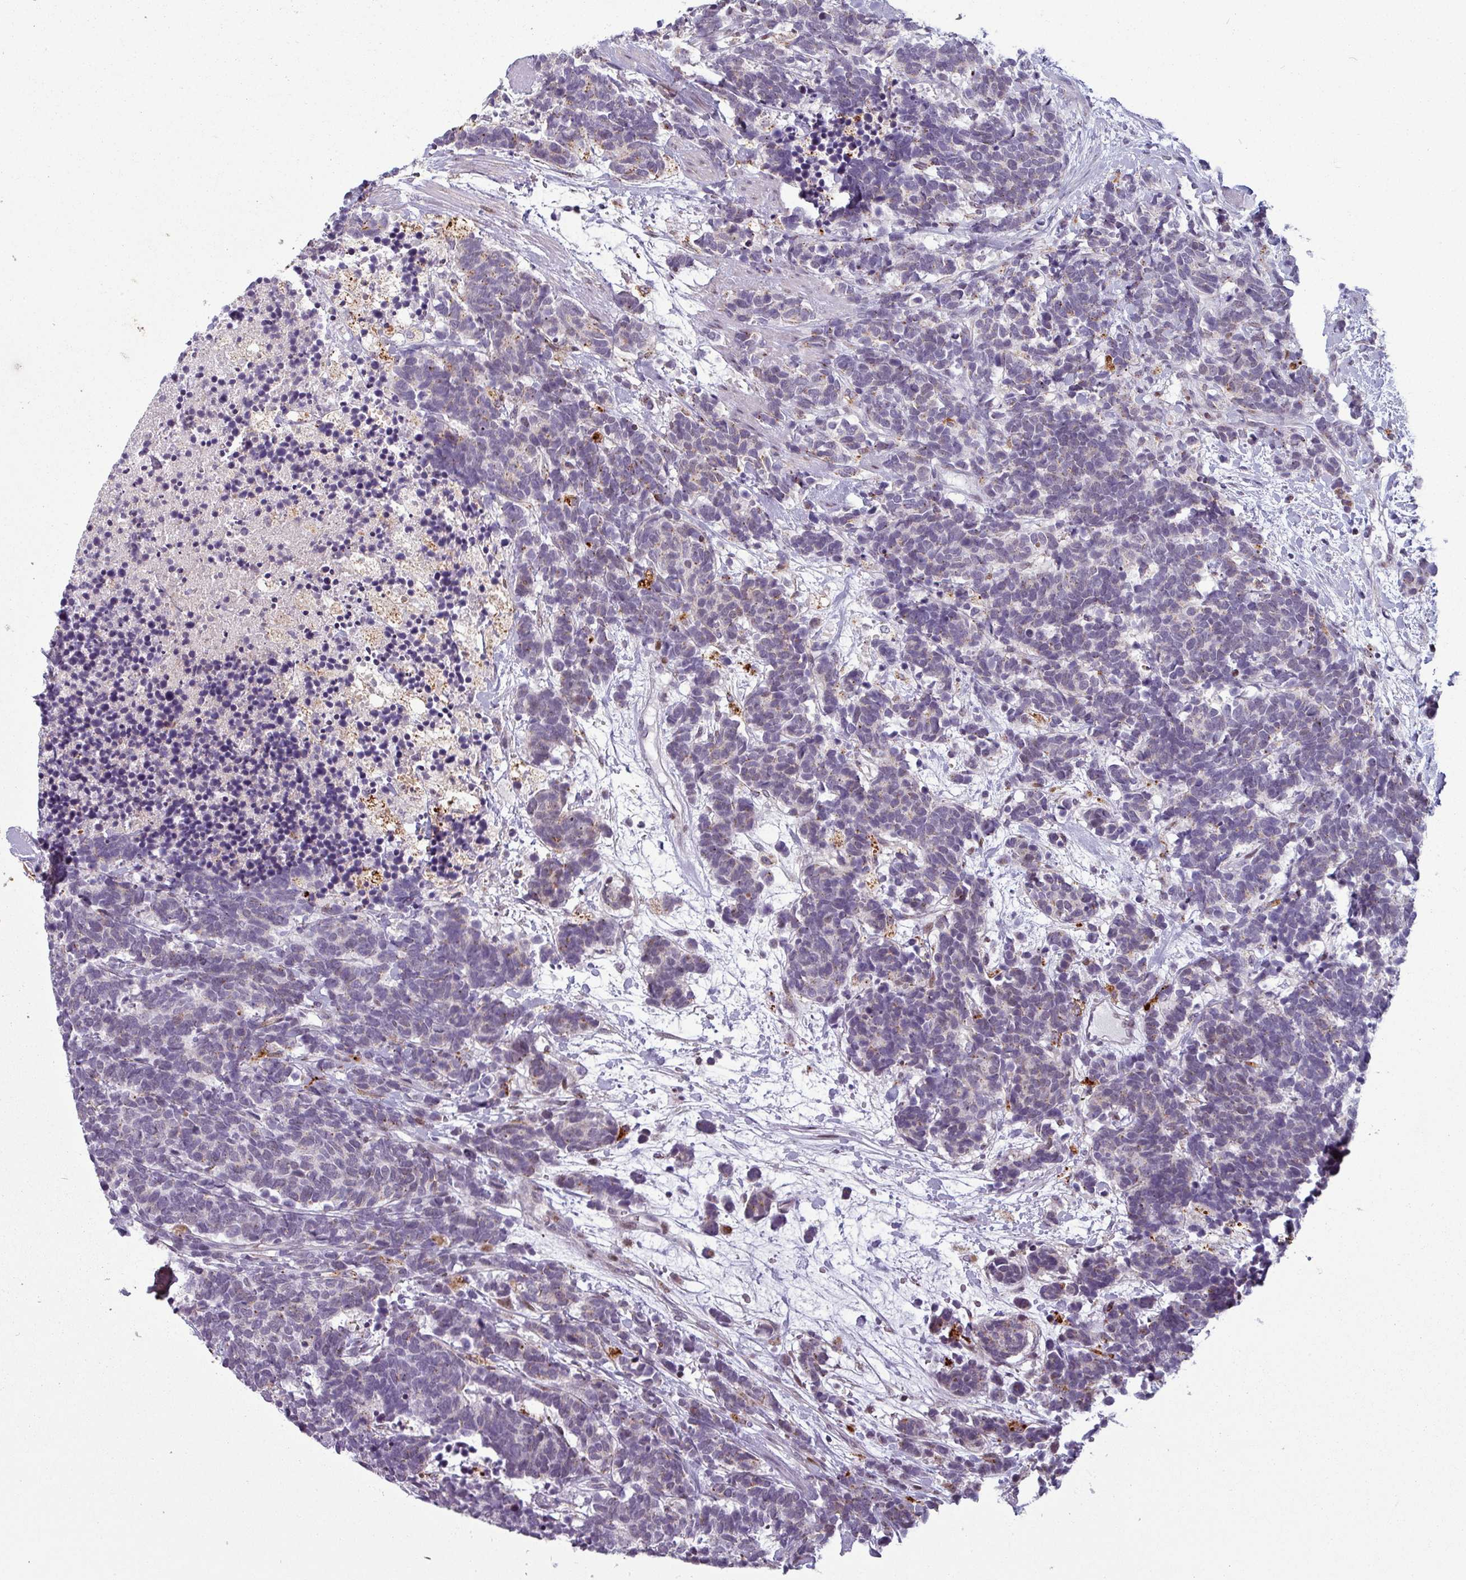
{"staining": {"intensity": "negative", "quantity": "none", "location": "none"}, "tissue": "carcinoid", "cell_type": "Tumor cells", "image_type": "cancer", "snomed": [{"axis": "morphology", "description": "Carcinoma, NOS"}, {"axis": "morphology", "description": "Carcinoid, malignant, NOS"}, {"axis": "topography", "description": "Prostate"}], "caption": "The immunohistochemistry (IHC) image has no significant staining in tumor cells of carcinoma tissue.", "gene": "TMEFF1", "patient": {"sex": "male", "age": 57}}